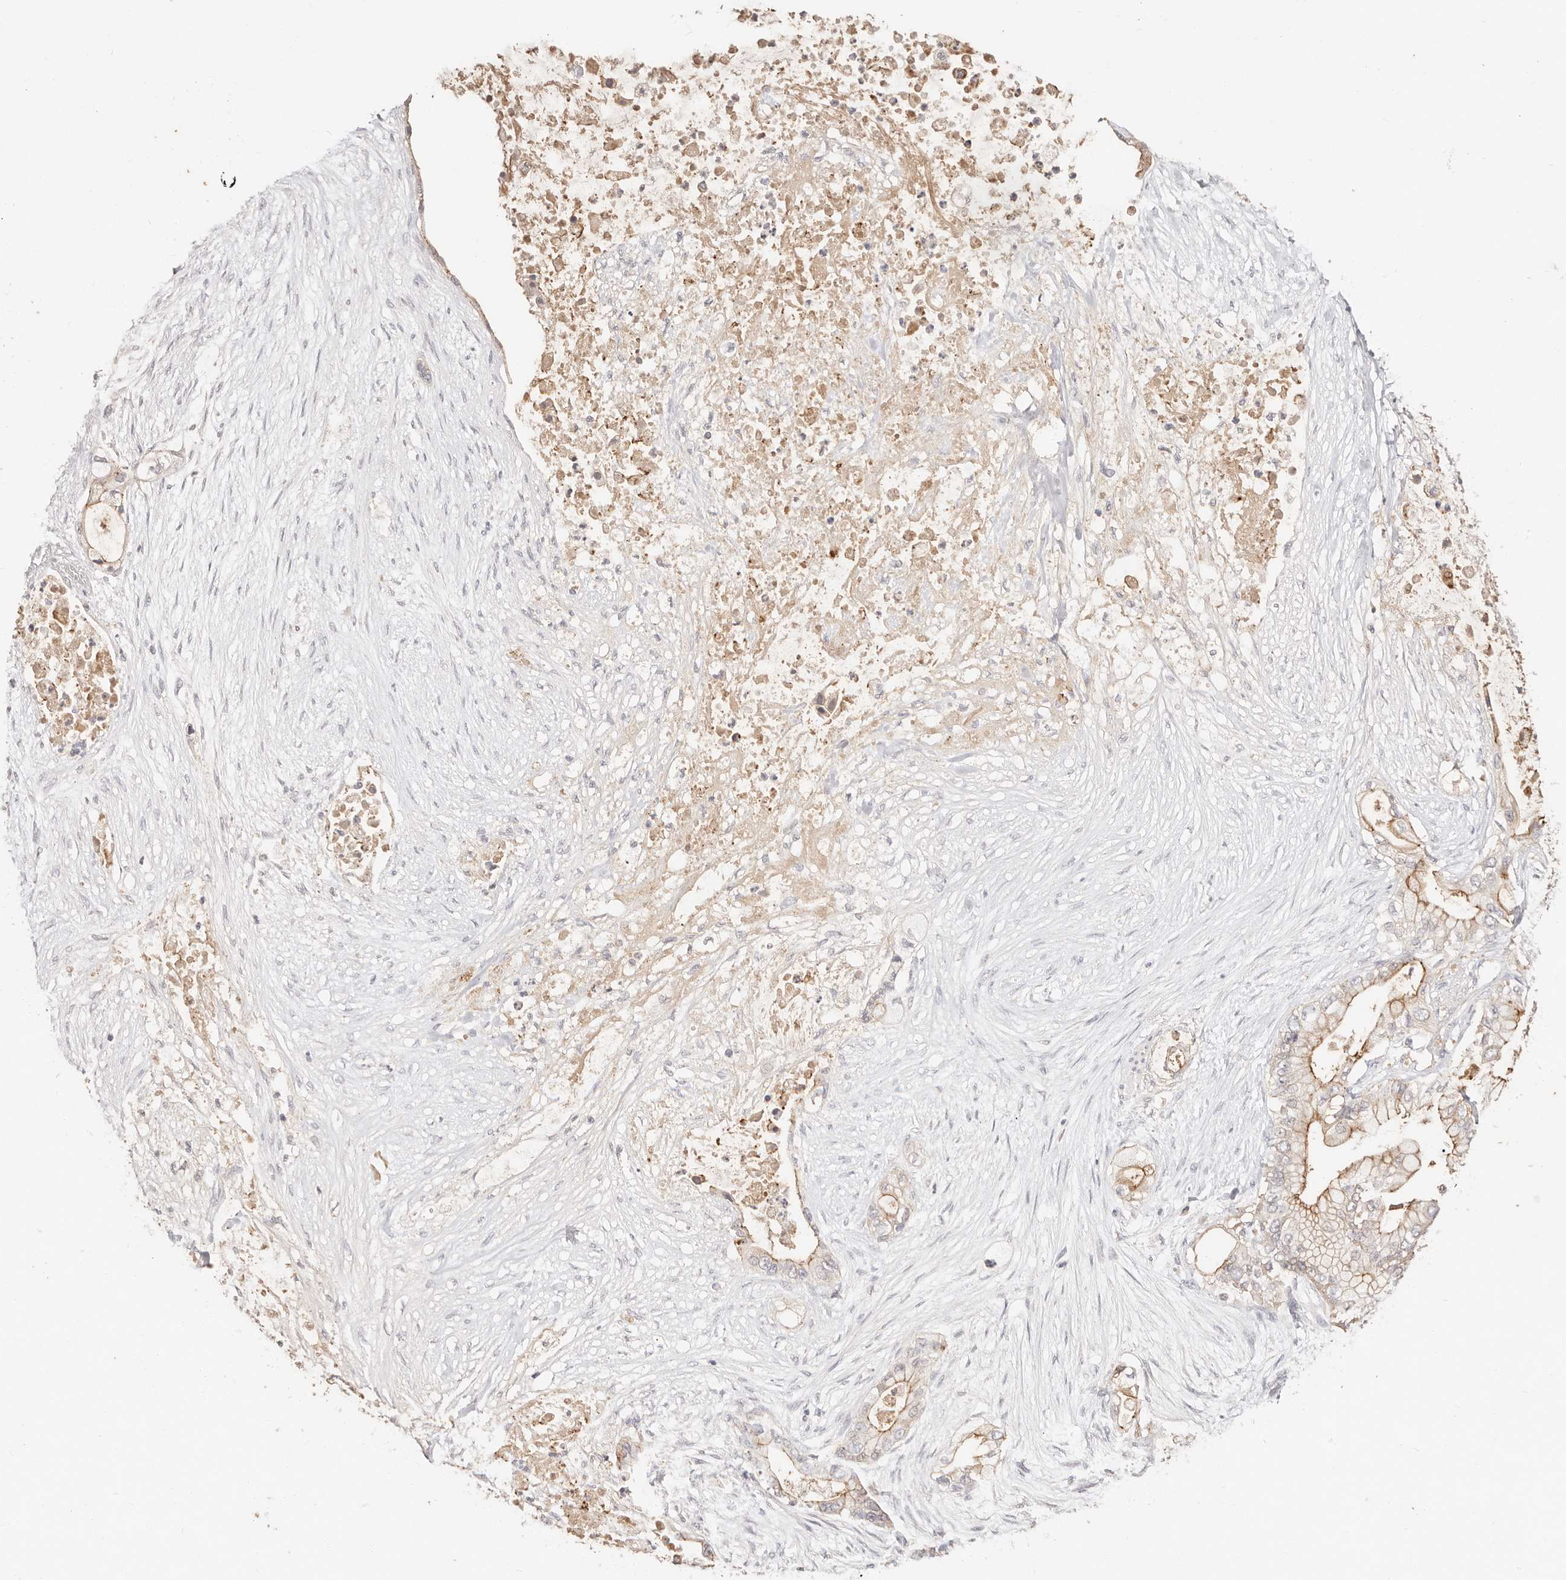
{"staining": {"intensity": "moderate", "quantity": "<25%", "location": "cytoplasmic/membranous"}, "tissue": "pancreatic cancer", "cell_type": "Tumor cells", "image_type": "cancer", "snomed": [{"axis": "morphology", "description": "Adenocarcinoma, NOS"}, {"axis": "topography", "description": "Pancreas"}], "caption": "Moderate cytoplasmic/membranous staining for a protein is present in about <25% of tumor cells of pancreatic cancer (adenocarcinoma) using immunohistochemistry (IHC).", "gene": "CXADR", "patient": {"sex": "male", "age": 53}}